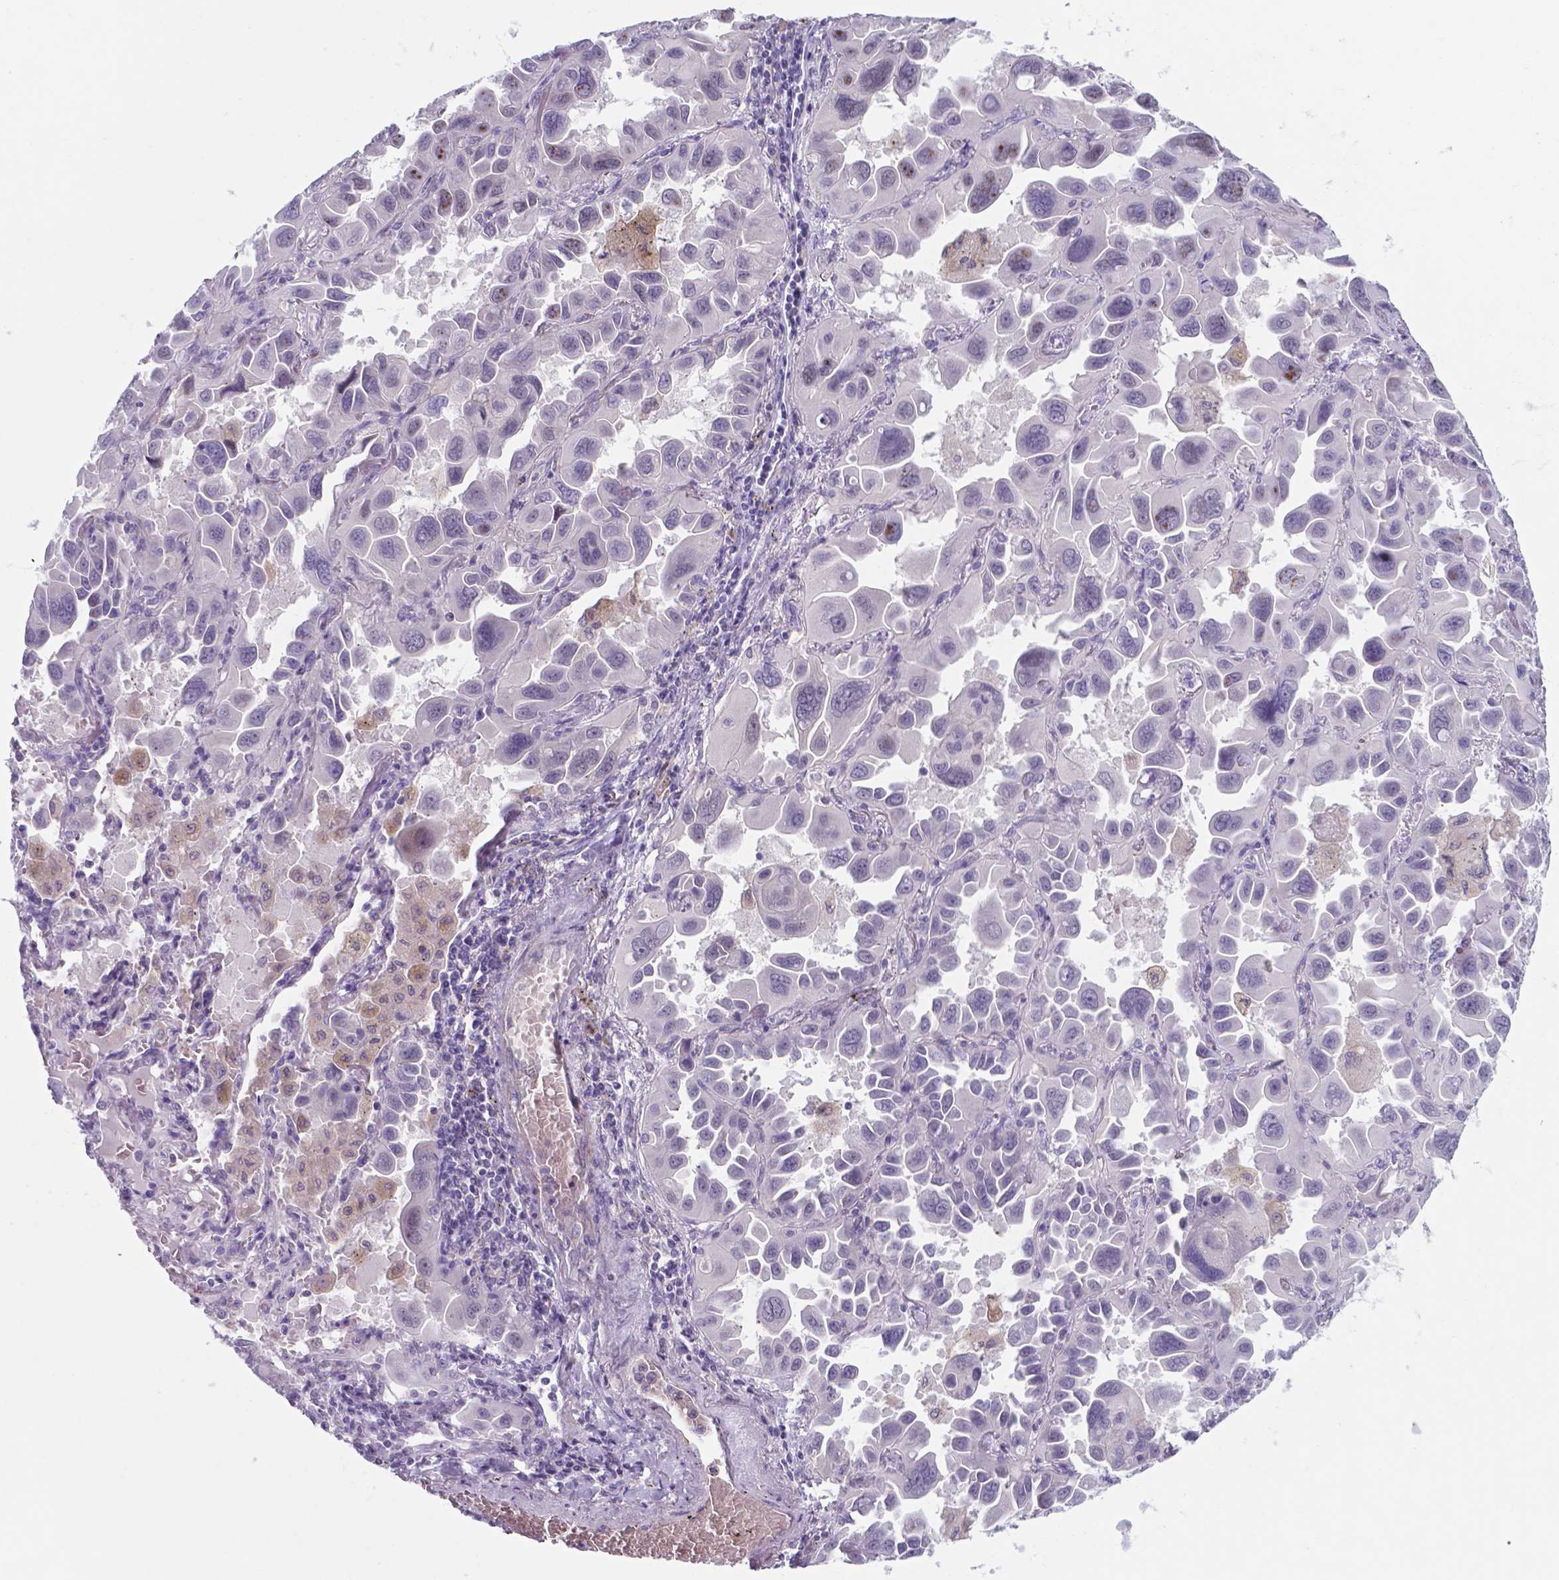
{"staining": {"intensity": "negative", "quantity": "none", "location": "none"}, "tissue": "lung cancer", "cell_type": "Tumor cells", "image_type": "cancer", "snomed": [{"axis": "morphology", "description": "Adenocarcinoma, NOS"}, {"axis": "topography", "description": "Lung"}], "caption": "Tumor cells show no significant staining in adenocarcinoma (lung).", "gene": "AP5B1", "patient": {"sex": "male", "age": 64}}